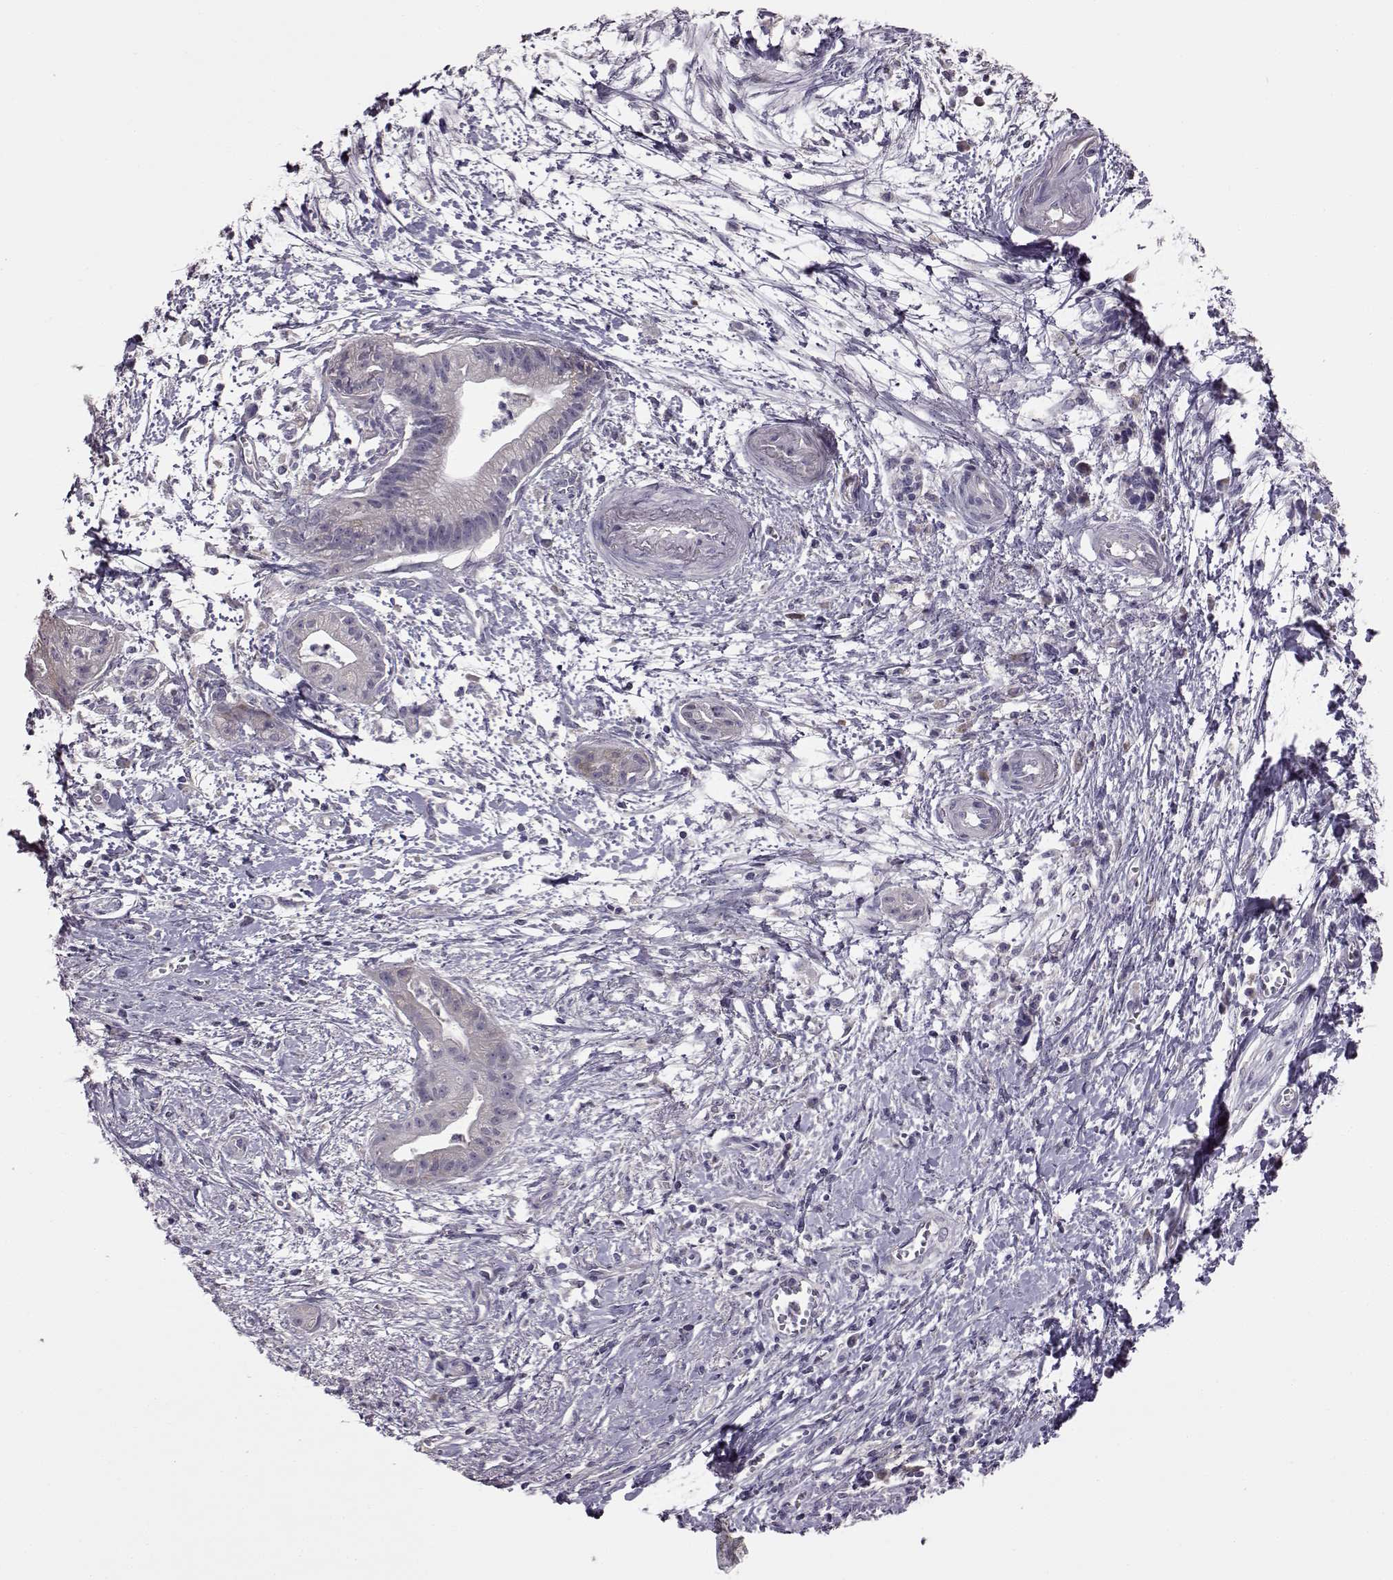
{"staining": {"intensity": "negative", "quantity": "none", "location": "none"}, "tissue": "pancreatic cancer", "cell_type": "Tumor cells", "image_type": "cancer", "snomed": [{"axis": "morphology", "description": "Normal tissue, NOS"}, {"axis": "morphology", "description": "Adenocarcinoma, NOS"}, {"axis": "topography", "description": "Lymph node"}, {"axis": "topography", "description": "Pancreas"}], "caption": "Immunohistochemical staining of pancreatic cancer (adenocarcinoma) shows no significant positivity in tumor cells. The staining is performed using DAB (3,3'-diaminobenzidine) brown chromogen with nuclei counter-stained in using hematoxylin.", "gene": "ADGRG2", "patient": {"sex": "female", "age": 58}}